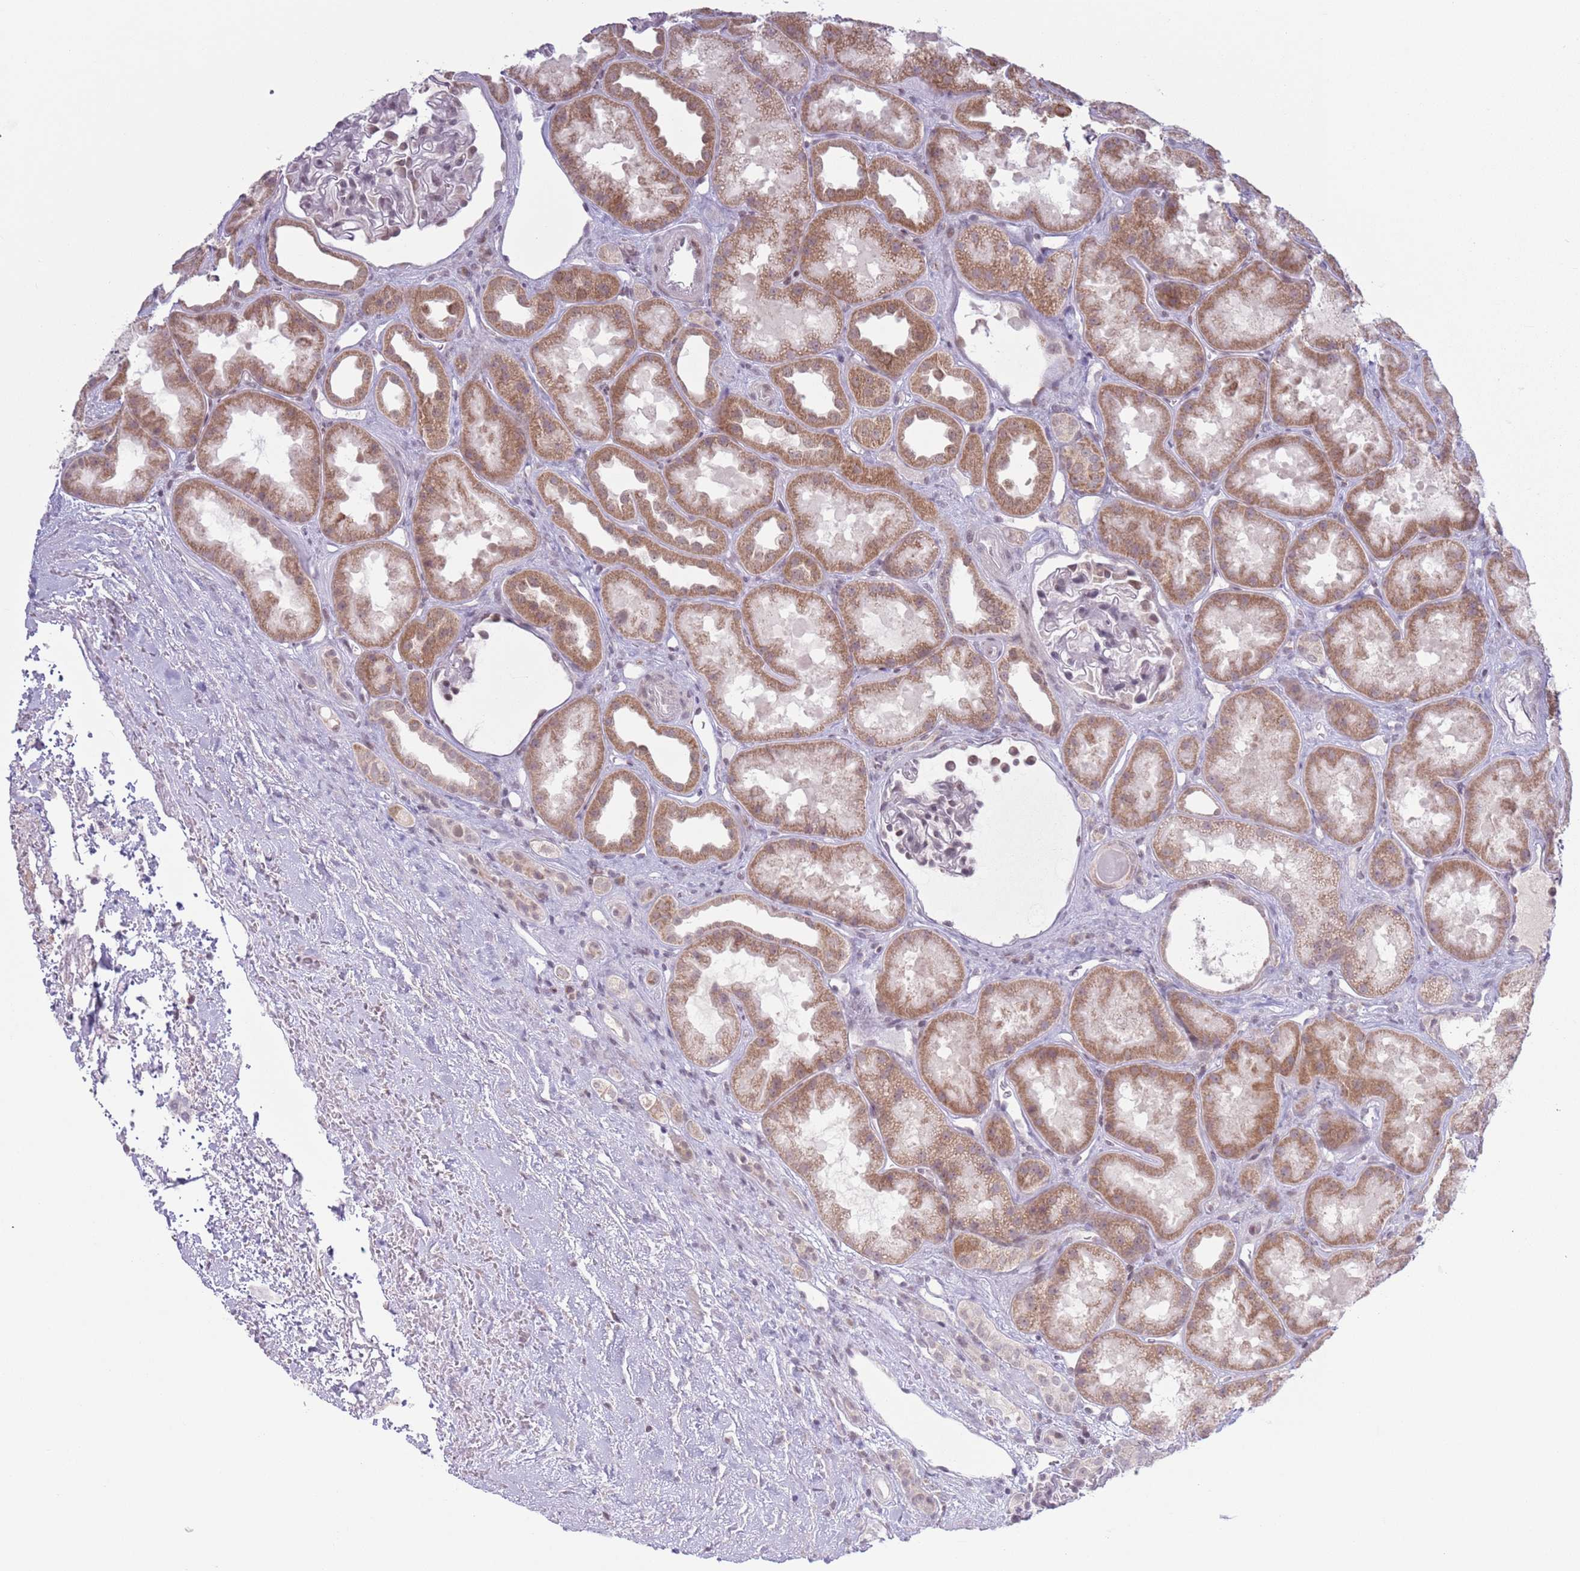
{"staining": {"intensity": "weak", "quantity": "<25%", "location": "nuclear"}, "tissue": "kidney", "cell_type": "Cells in glomeruli", "image_type": "normal", "snomed": [{"axis": "morphology", "description": "Normal tissue, NOS"}, {"axis": "topography", "description": "Kidney"}], "caption": "The histopathology image demonstrates no significant positivity in cells in glomeruli of kidney. The staining is performed using DAB (3,3'-diaminobenzidine) brown chromogen with nuclei counter-stained in using hematoxylin.", "gene": "MRPL34", "patient": {"sex": "male", "age": 61}}